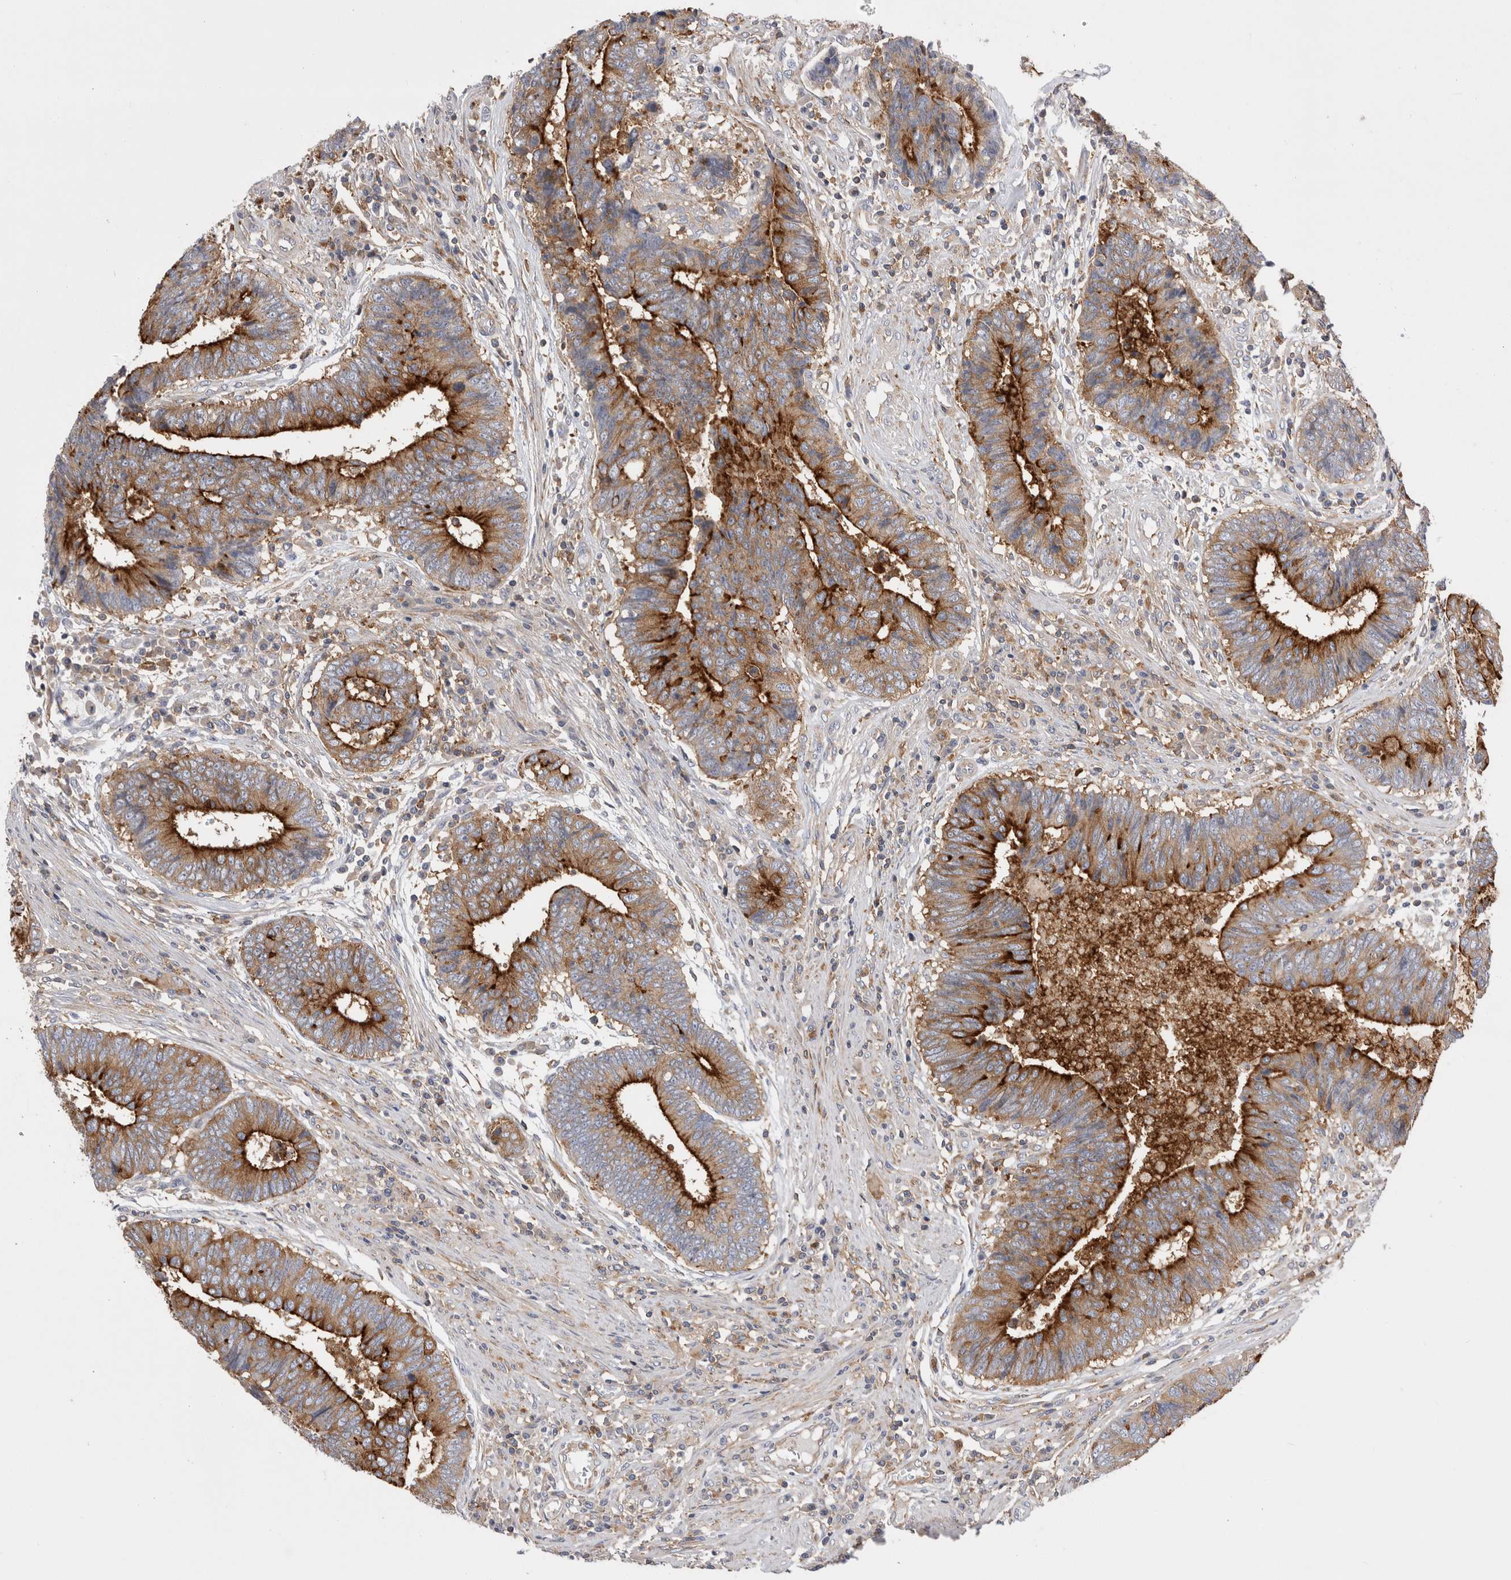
{"staining": {"intensity": "strong", "quantity": ">75%", "location": "cytoplasmic/membranous"}, "tissue": "colorectal cancer", "cell_type": "Tumor cells", "image_type": "cancer", "snomed": [{"axis": "morphology", "description": "Adenocarcinoma, NOS"}, {"axis": "topography", "description": "Rectum"}], "caption": "The immunohistochemical stain labels strong cytoplasmic/membranous staining in tumor cells of adenocarcinoma (colorectal) tissue.", "gene": "RAB11FIP1", "patient": {"sex": "male", "age": 84}}